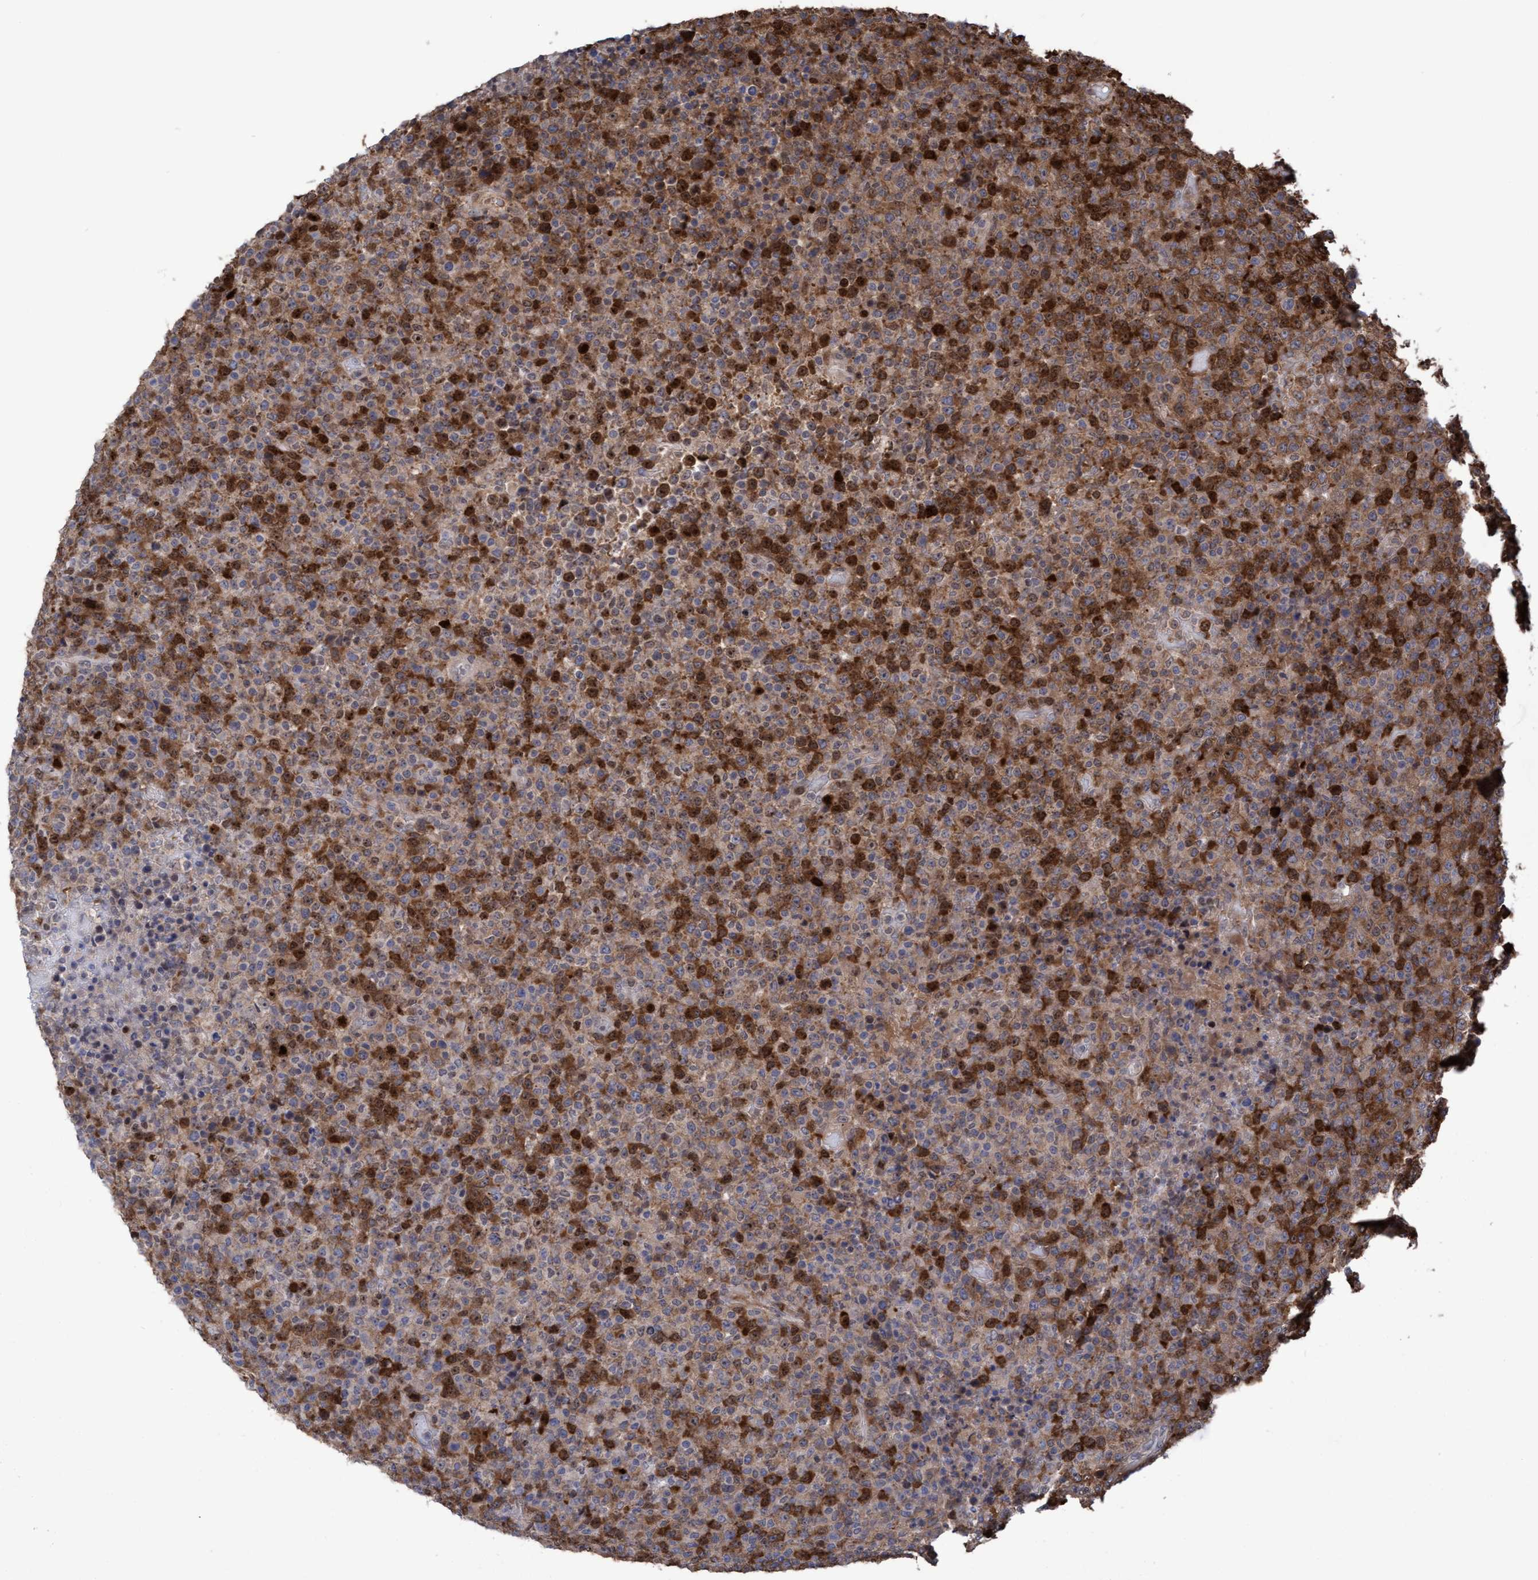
{"staining": {"intensity": "strong", "quantity": "25%-75%", "location": "cytoplasmic/membranous,nuclear"}, "tissue": "lymphoma", "cell_type": "Tumor cells", "image_type": "cancer", "snomed": [{"axis": "morphology", "description": "Malignant lymphoma, non-Hodgkin's type, High grade"}, {"axis": "topography", "description": "Lymph node"}], "caption": "IHC staining of malignant lymphoma, non-Hodgkin's type (high-grade), which reveals high levels of strong cytoplasmic/membranous and nuclear staining in about 25%-75% of tumor cells indicating strong cytoplasmic/membranous and nuclear protein expression. The staining was performed using DAB (brown) for protein detection and nuclei were counterstained in hematoxylin (blue).", "gene": "SLBP", "patient": {"sex": "male", "age": 13}}